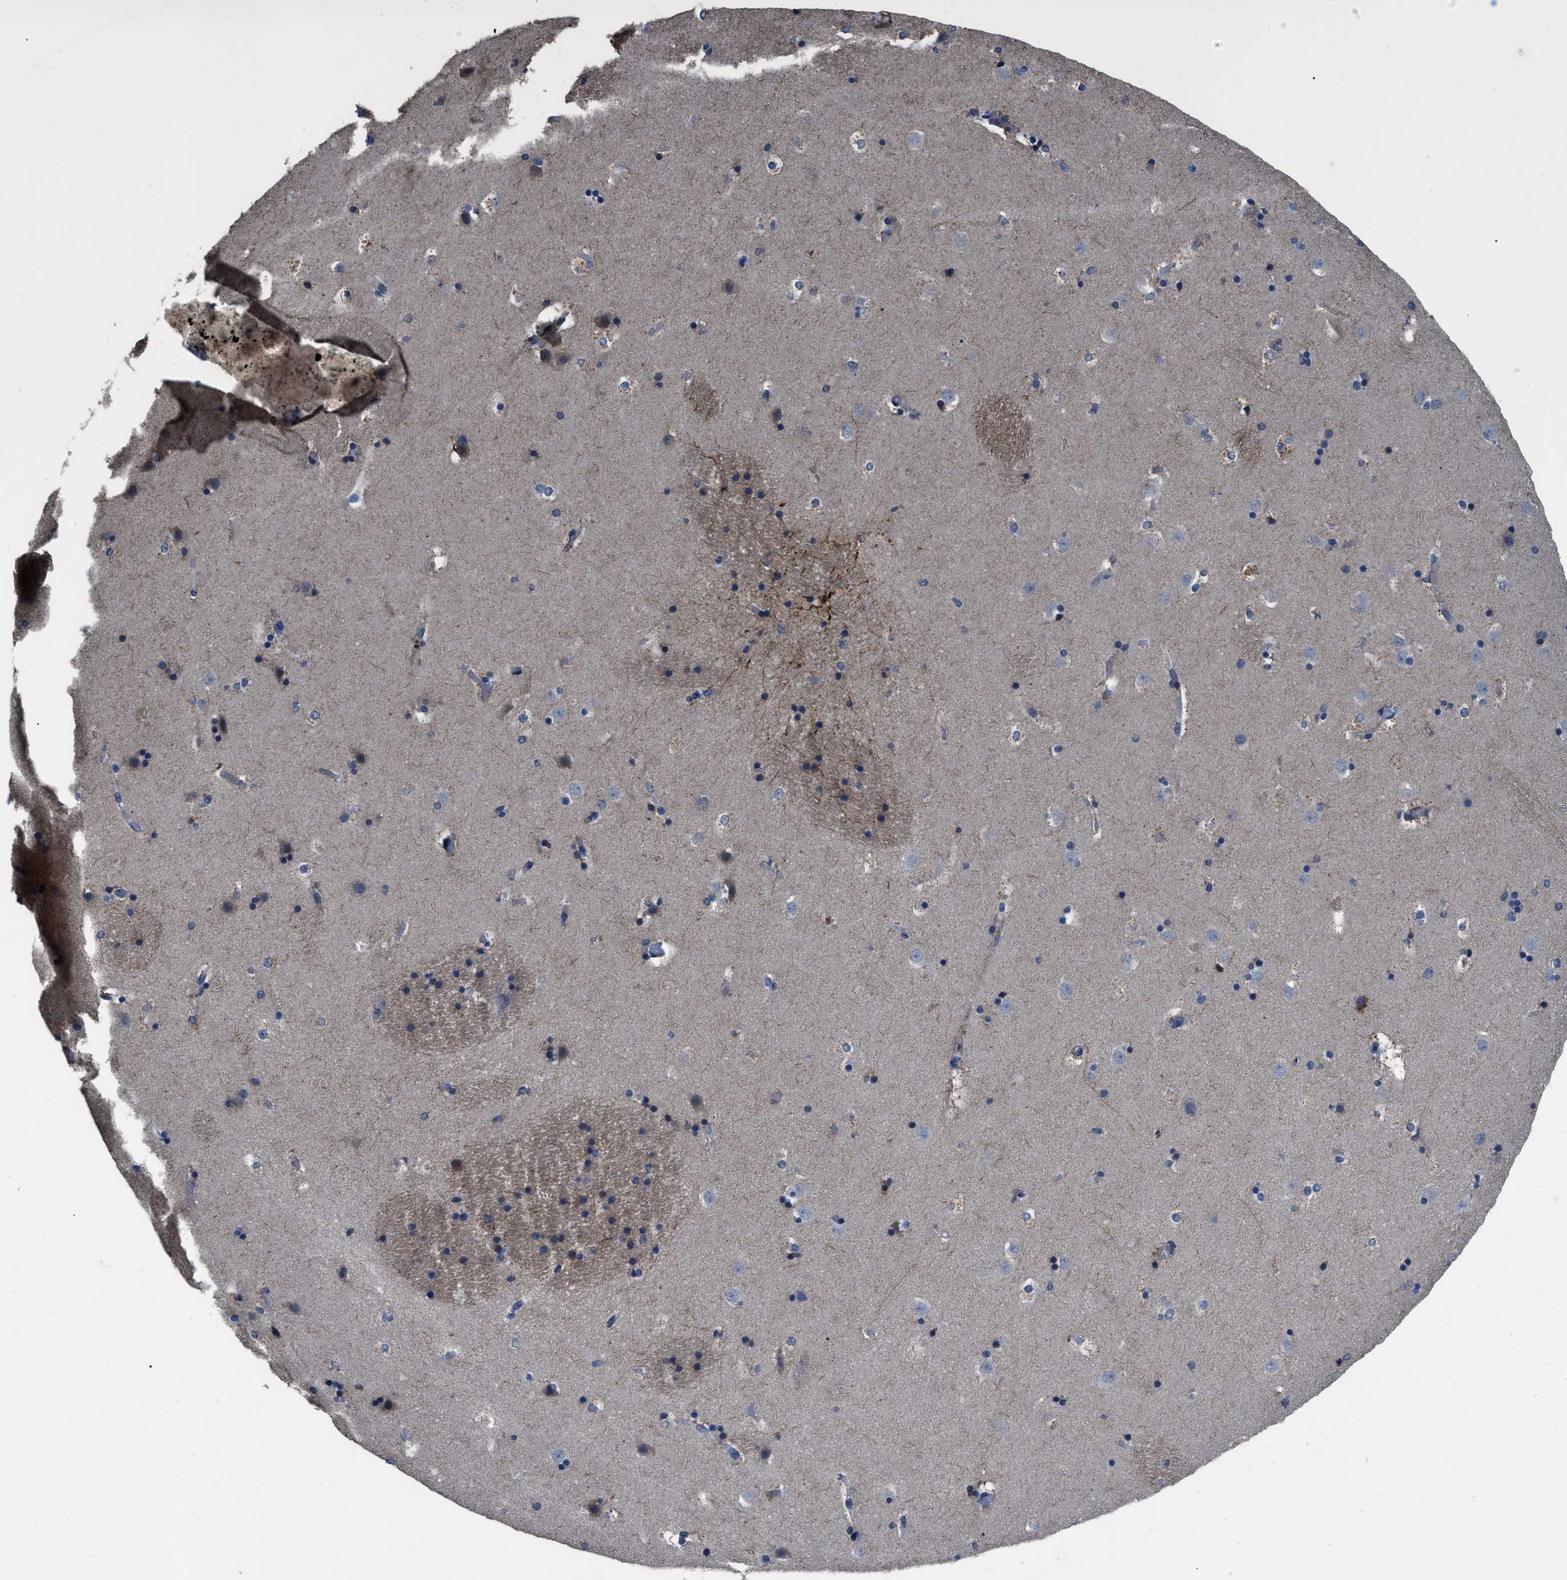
{"staining": {"intensity": "moderate", "quantity": "<25%", "location": "cytoplasmic/membranous"}, "tissue": "caudate", "cell_type": "Glial cells", "image_type": "normal", "snomed": [{"axis": "morphology", "description": "Normal tissue, NOS"}, {"axis": "topography", "description": "Lateral ventricle wall"}], "caption": "This image demonstrates benign caudate stained with IHC to label a protein in brown. The cytoplasmic/membranous of glial cells show moderate positivity for the protein. Nuclei are counter-stained blue.", "gene": "YBEY", "patient": {"sex": "male", "age": 45}}